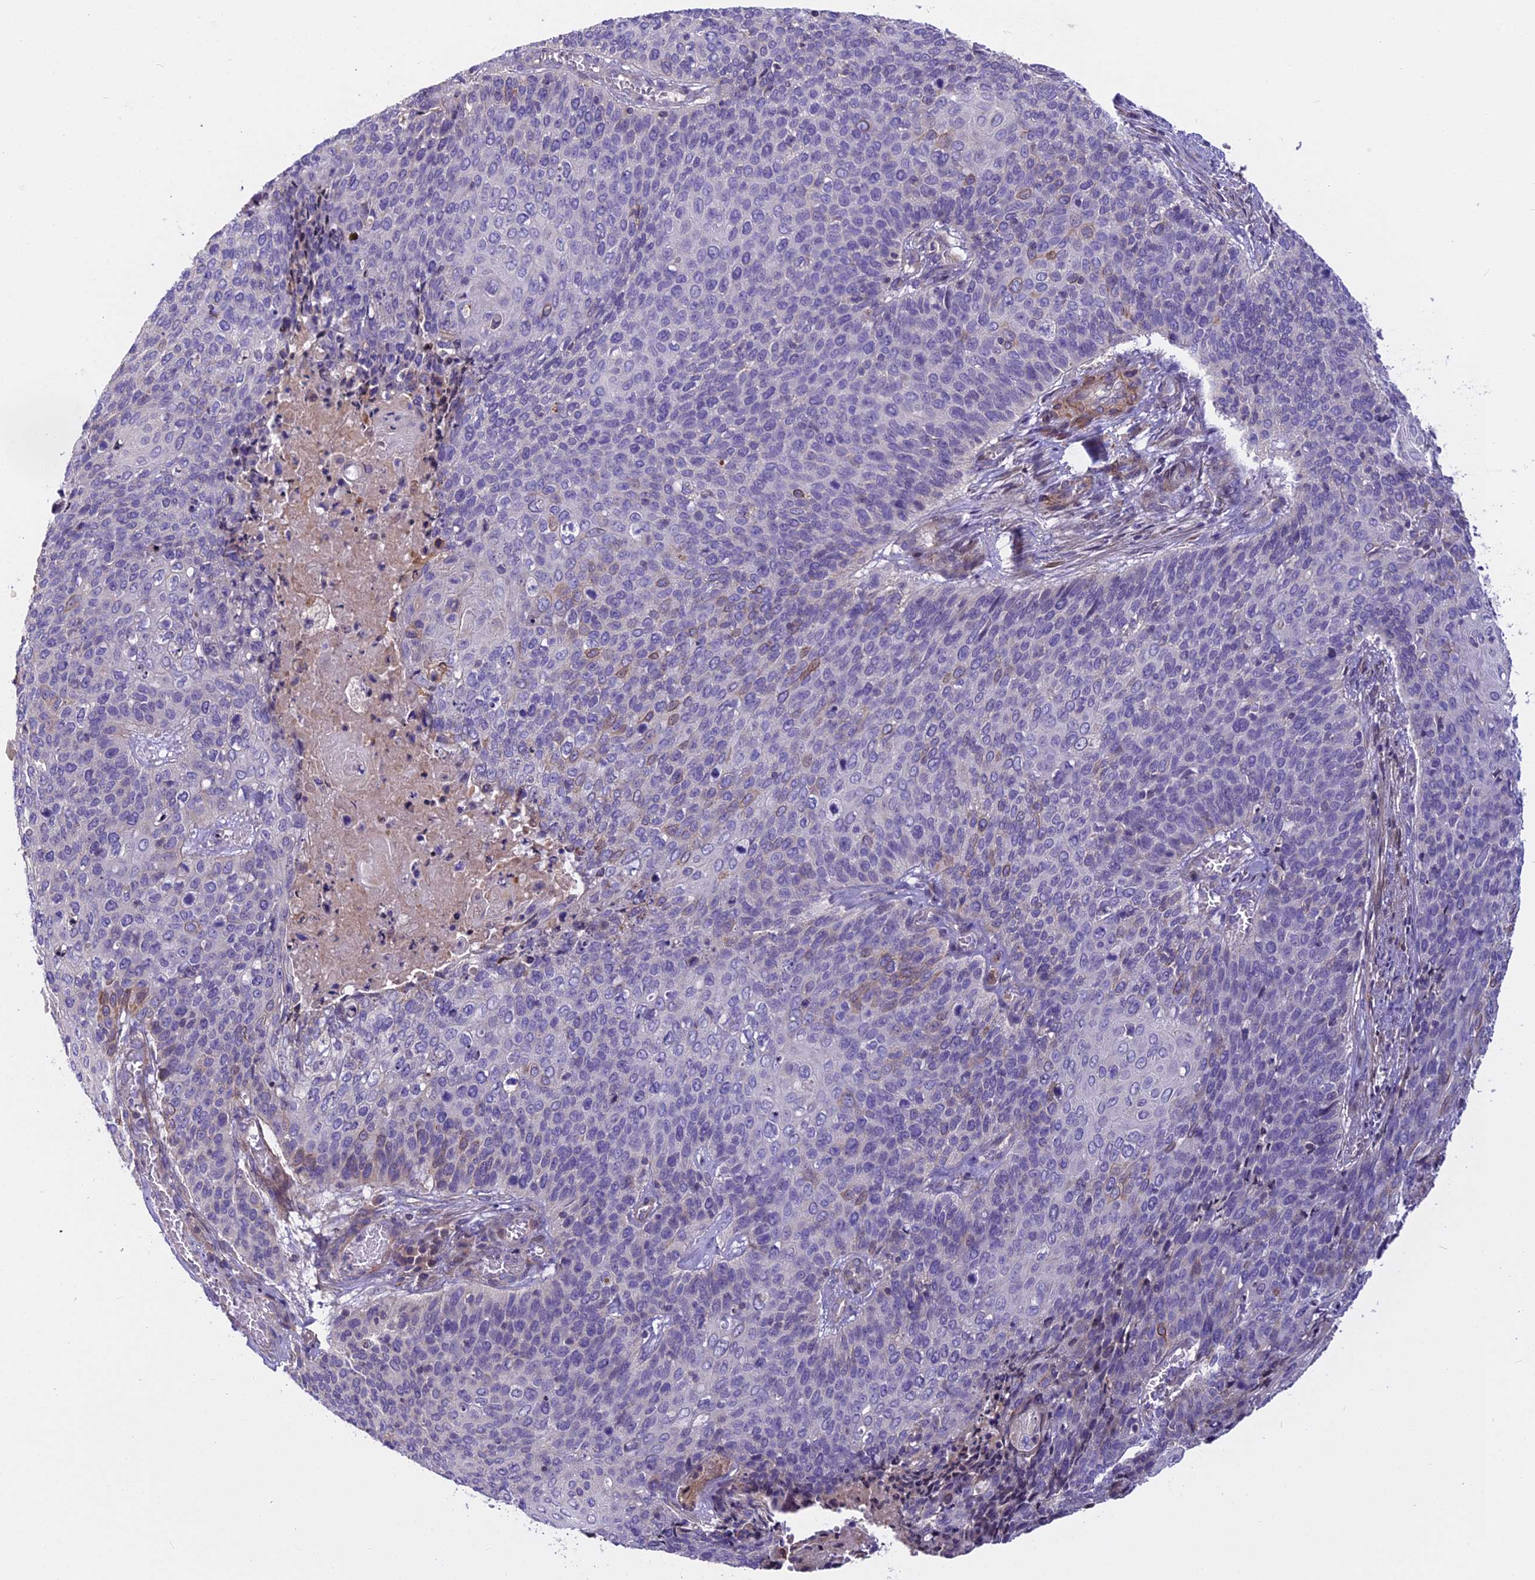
{"staining": {"intensity": "moderate", "quantity": "<25%", "location": "cytoplasmic/membranous"}, "tissue": "cervical cancer", "cell_type": "Tumor cells", "image_type": "cancer", "snomed": [{"axis": "morphology", "description": "Squamous cell carcinoma, NOS"}, {"axis": "topography", "description": "Cervix"}], "caption": "Cervical cancer stained with DAB IHC exhibits low levels of moderate cytoplasmic/membranous staining in approximately <25% of tumor cells. (Brightfield microscopy of DAB IHC at high magnification).", "gene": "FAM98C", "patient": {"sex": "female", "age": 39}}